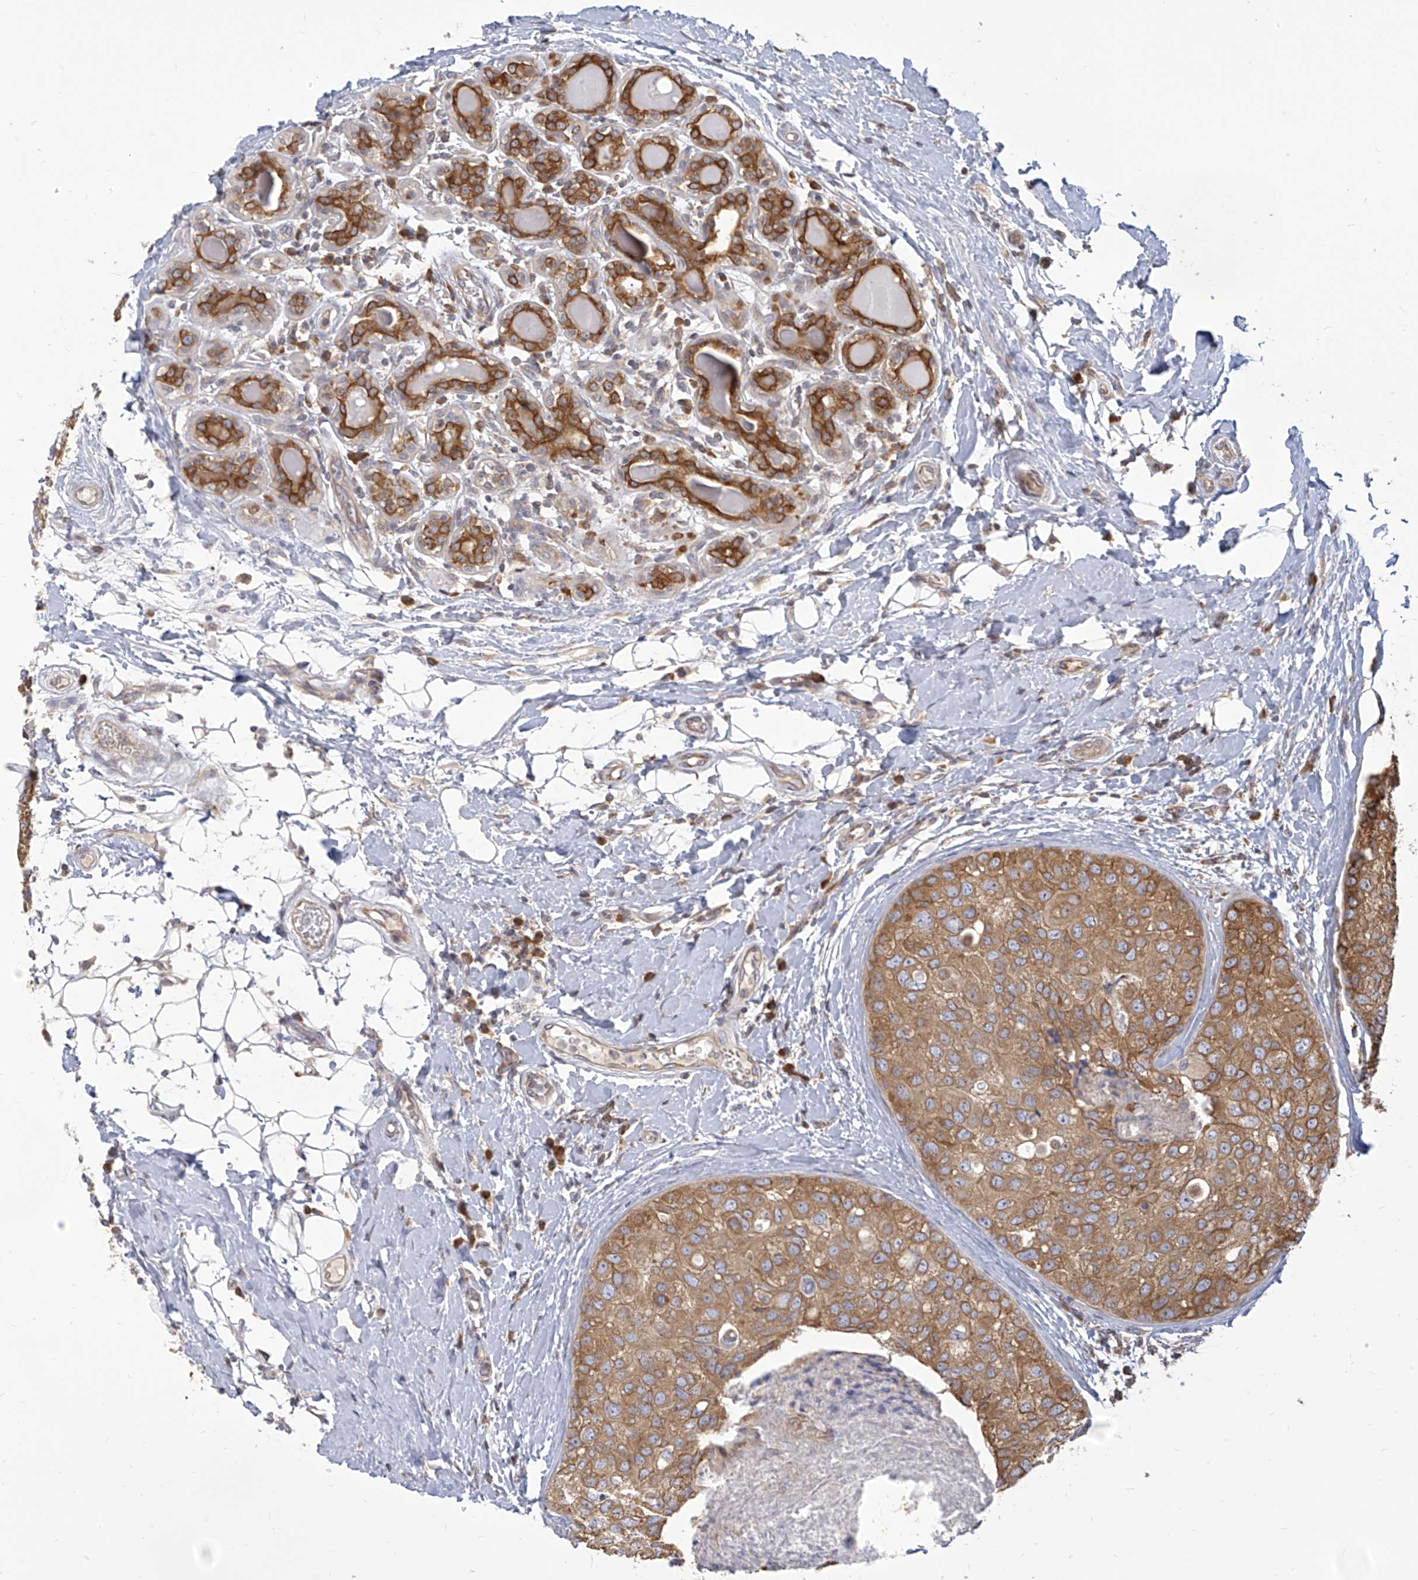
{"staining": {"intensity": "moderate", "quantity": ">75%", "location": "cytoplasmic/membranous"}, "tissue": "breast cancer", "cell_type": "Tumor cells", "image_type": "cancer", "snomed": [{"axis": "morphology", "description": "Duct carcinoma"}, {"axis": "topography", "description": "Breast"}], "caption": "Tumor cells exhibit medium levels of moderate cytoplasmic/membranous staining in approximately >75% of cells in infiltrating ductal carcinoma (breast).", "gene": "FAM83B", "patient": {"sex": "female", "age": 27}}